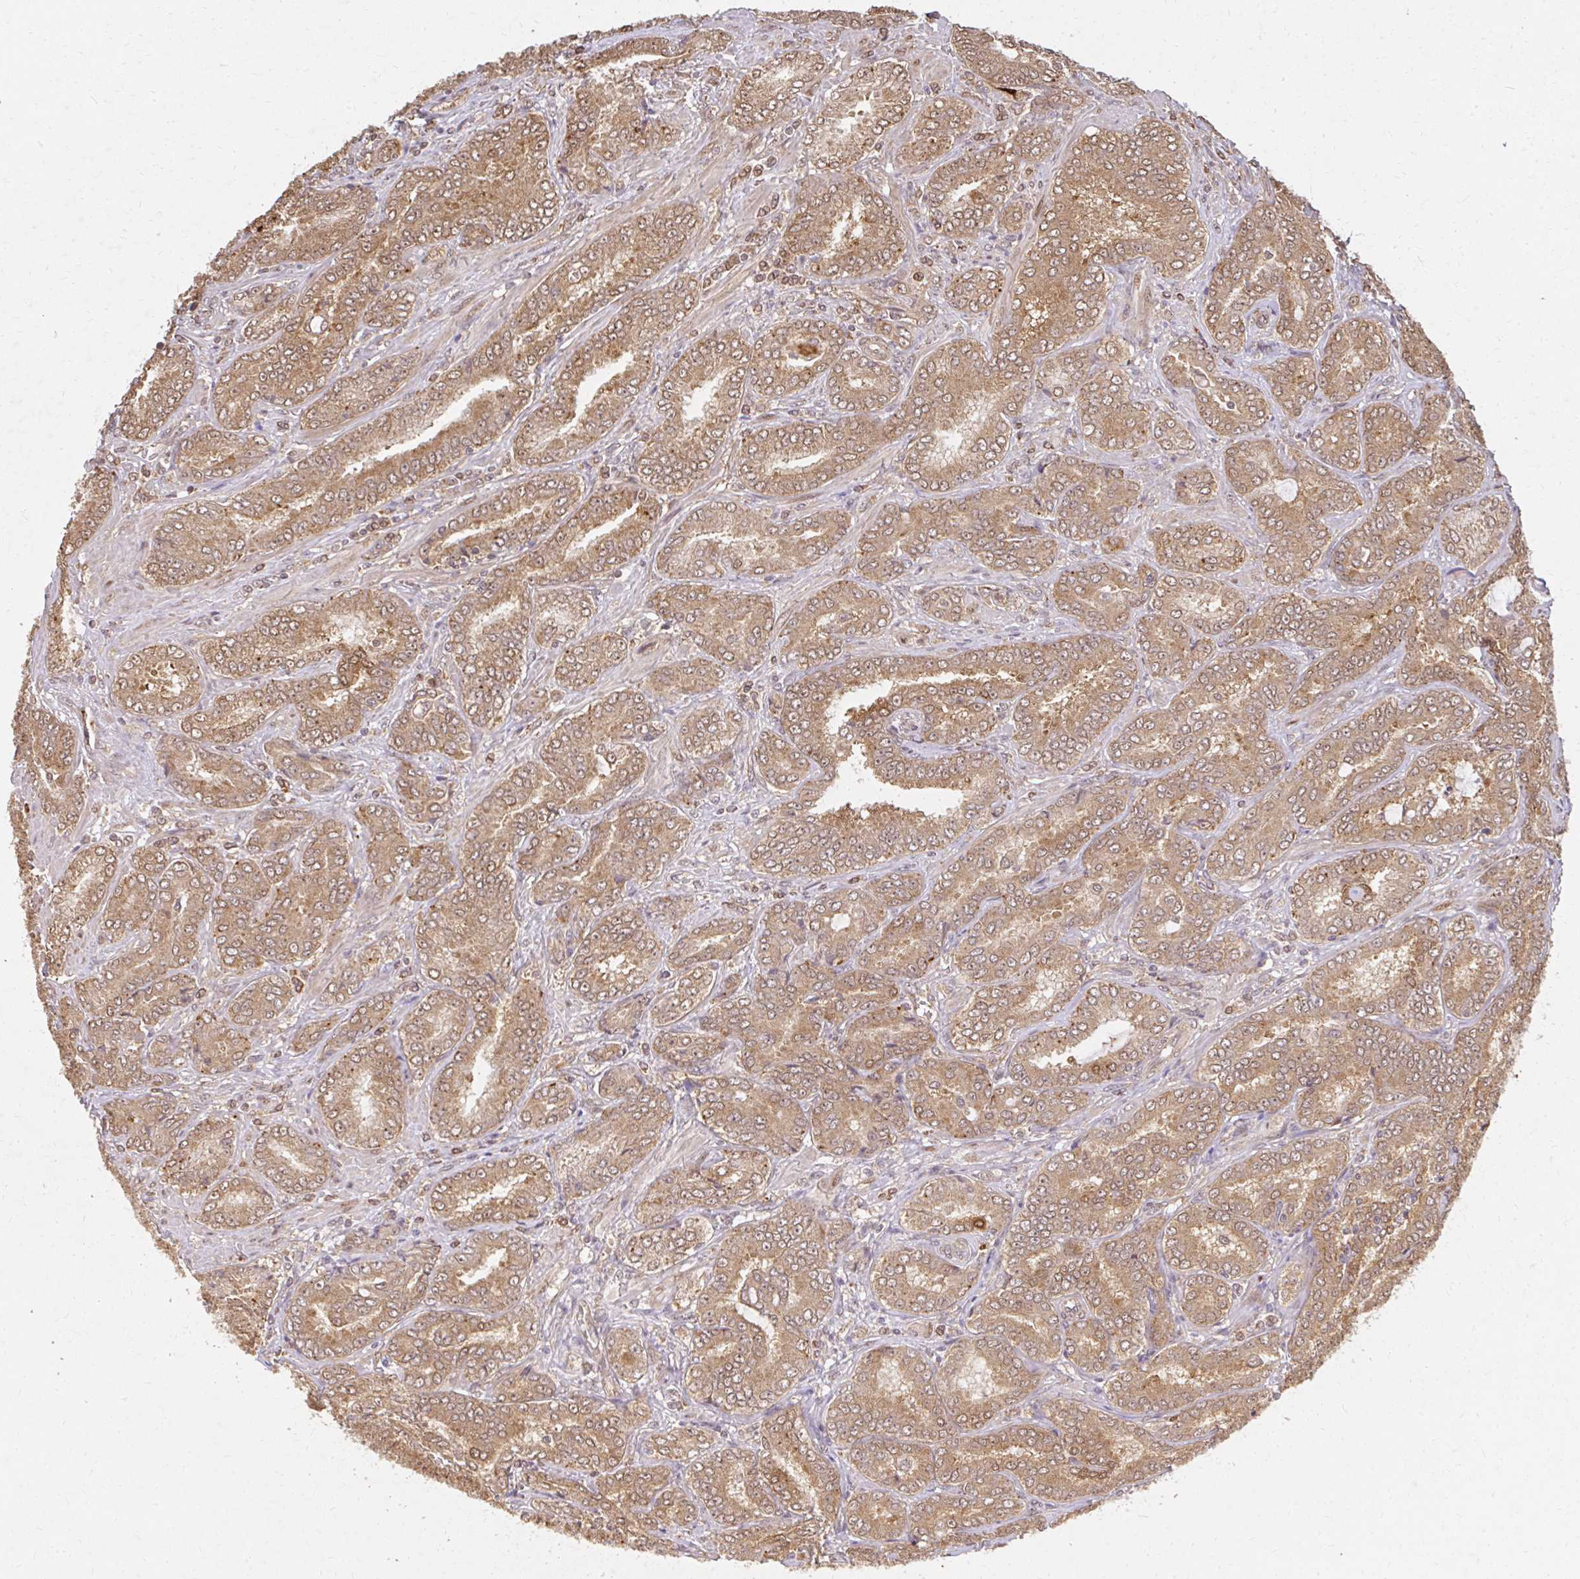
{"staining": {"intensity": "moderate", "quantity": ">75%", "location": "cytoplasmic/membranous,nuclear"}, "tissue": "prostate cancer", "cell_type": "Tumor cells", "image_type": "cancer", "snomed": [{"axis": "morphology", "description": "Adenocarcinoma, High grade"}, {"axis": "topography", "description": "Prostate"}], "caption": "Immunohistochemical staining of prostate cancer (adenocarcinoma (high-grade)) reveals moderate cytoplasmic/membranous and nuclear protein expression in approximately >75% of tumor cells.", "gene": "LARS2", "patient": {"sex": "male", "age": 72}}